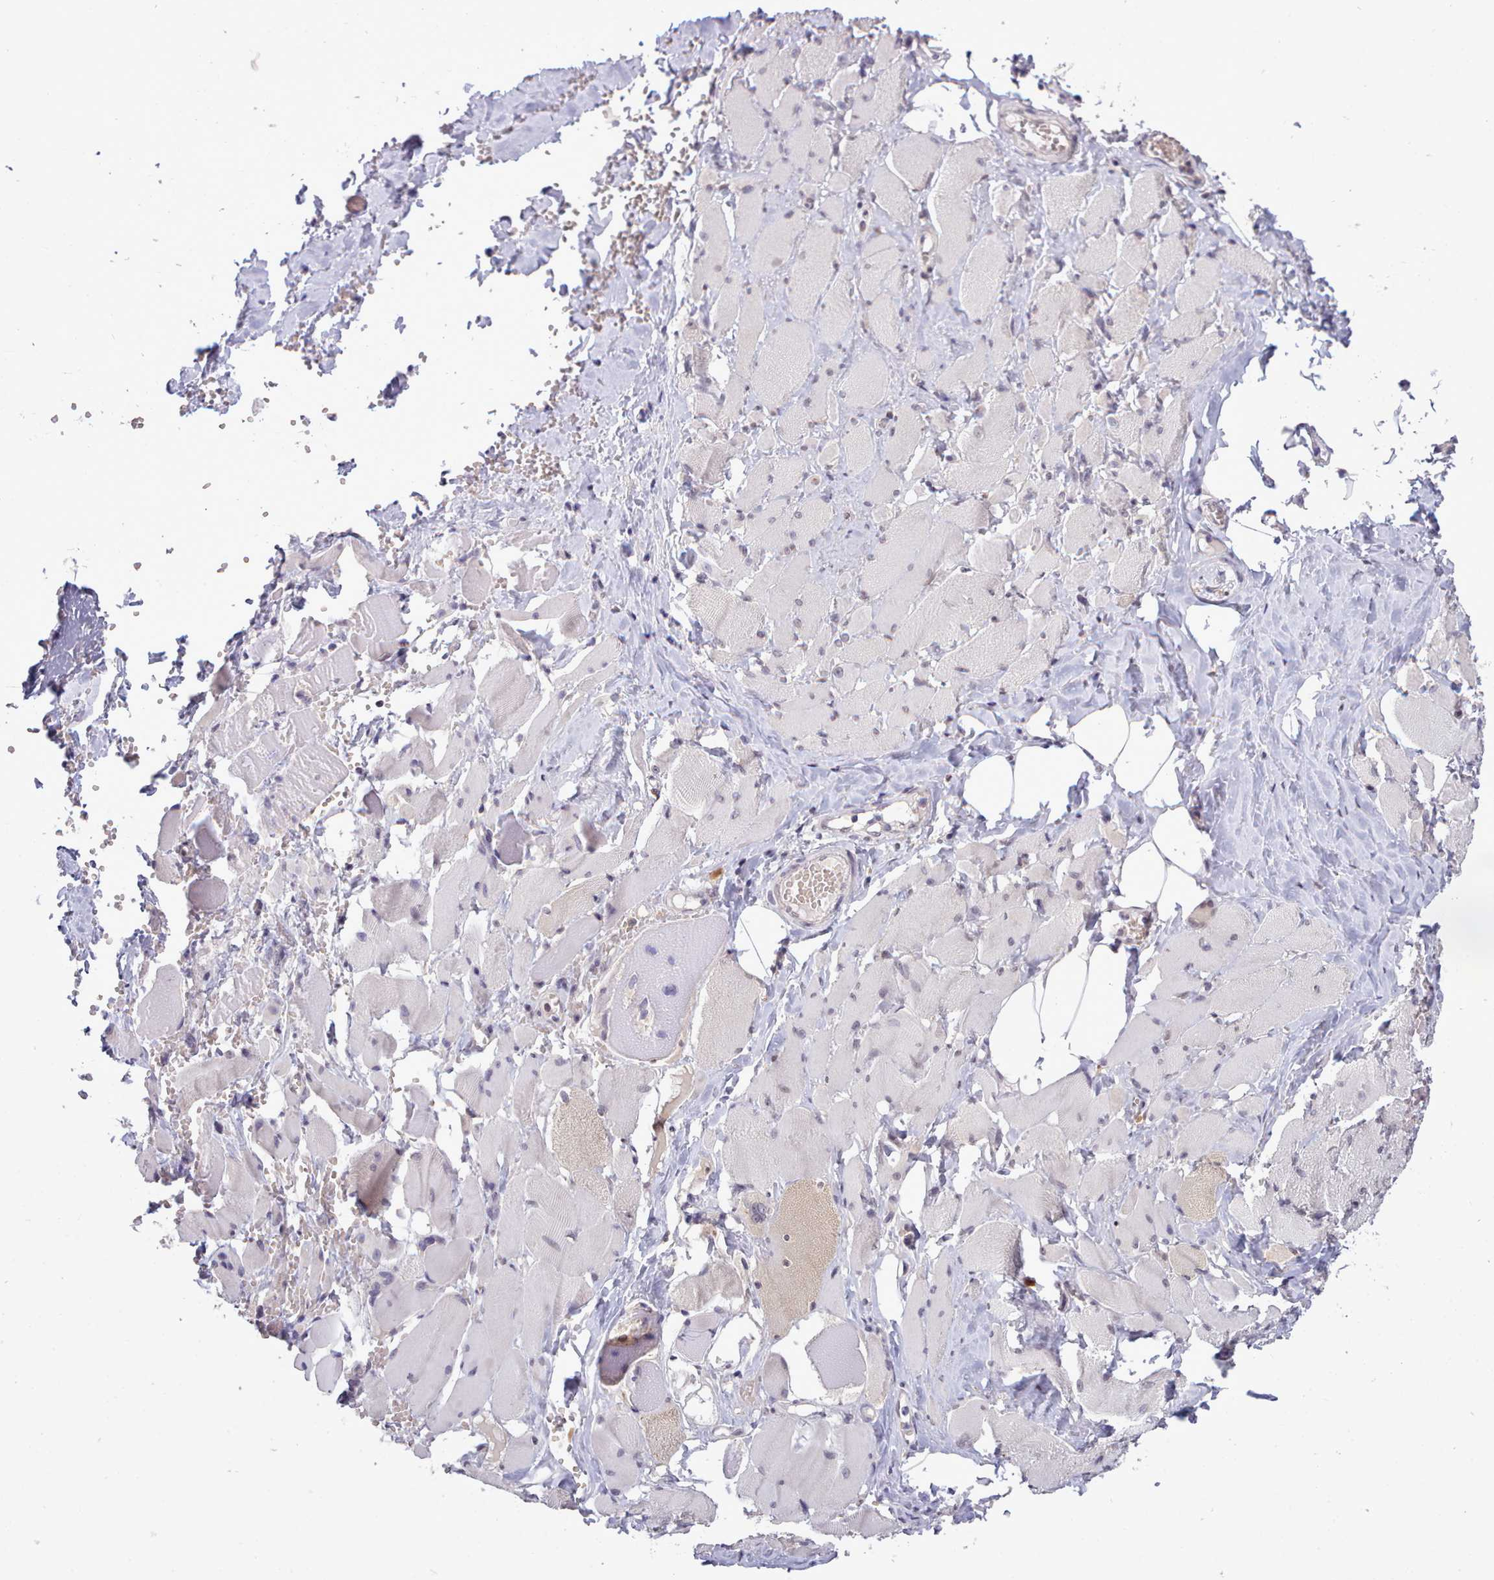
{"staining": {"intensity": "negative", "quantity": "none", "location": "none"}, "tissue": "skeletal muscle", "cell_type": "Myocytes", "image_type": "normal", "snomed": [{"axis": "morphology", "description": "Normal tissue, NOS"}, {"axis": "morphology", "description": "Basal cell carcinoma"}, {"axis": "topography", "description": "Skeletal muscle"}], "caption": "Photomicrograph shows no protein expression in myocytes of unremarkable skeletal muscle. (Brightfield microscopy of DAB (3,3'-diaminobenzidine) immunohistochemistry at high magnification).", "gene": "ARL17A", "patient": {"sex": "female", "age": 64}}